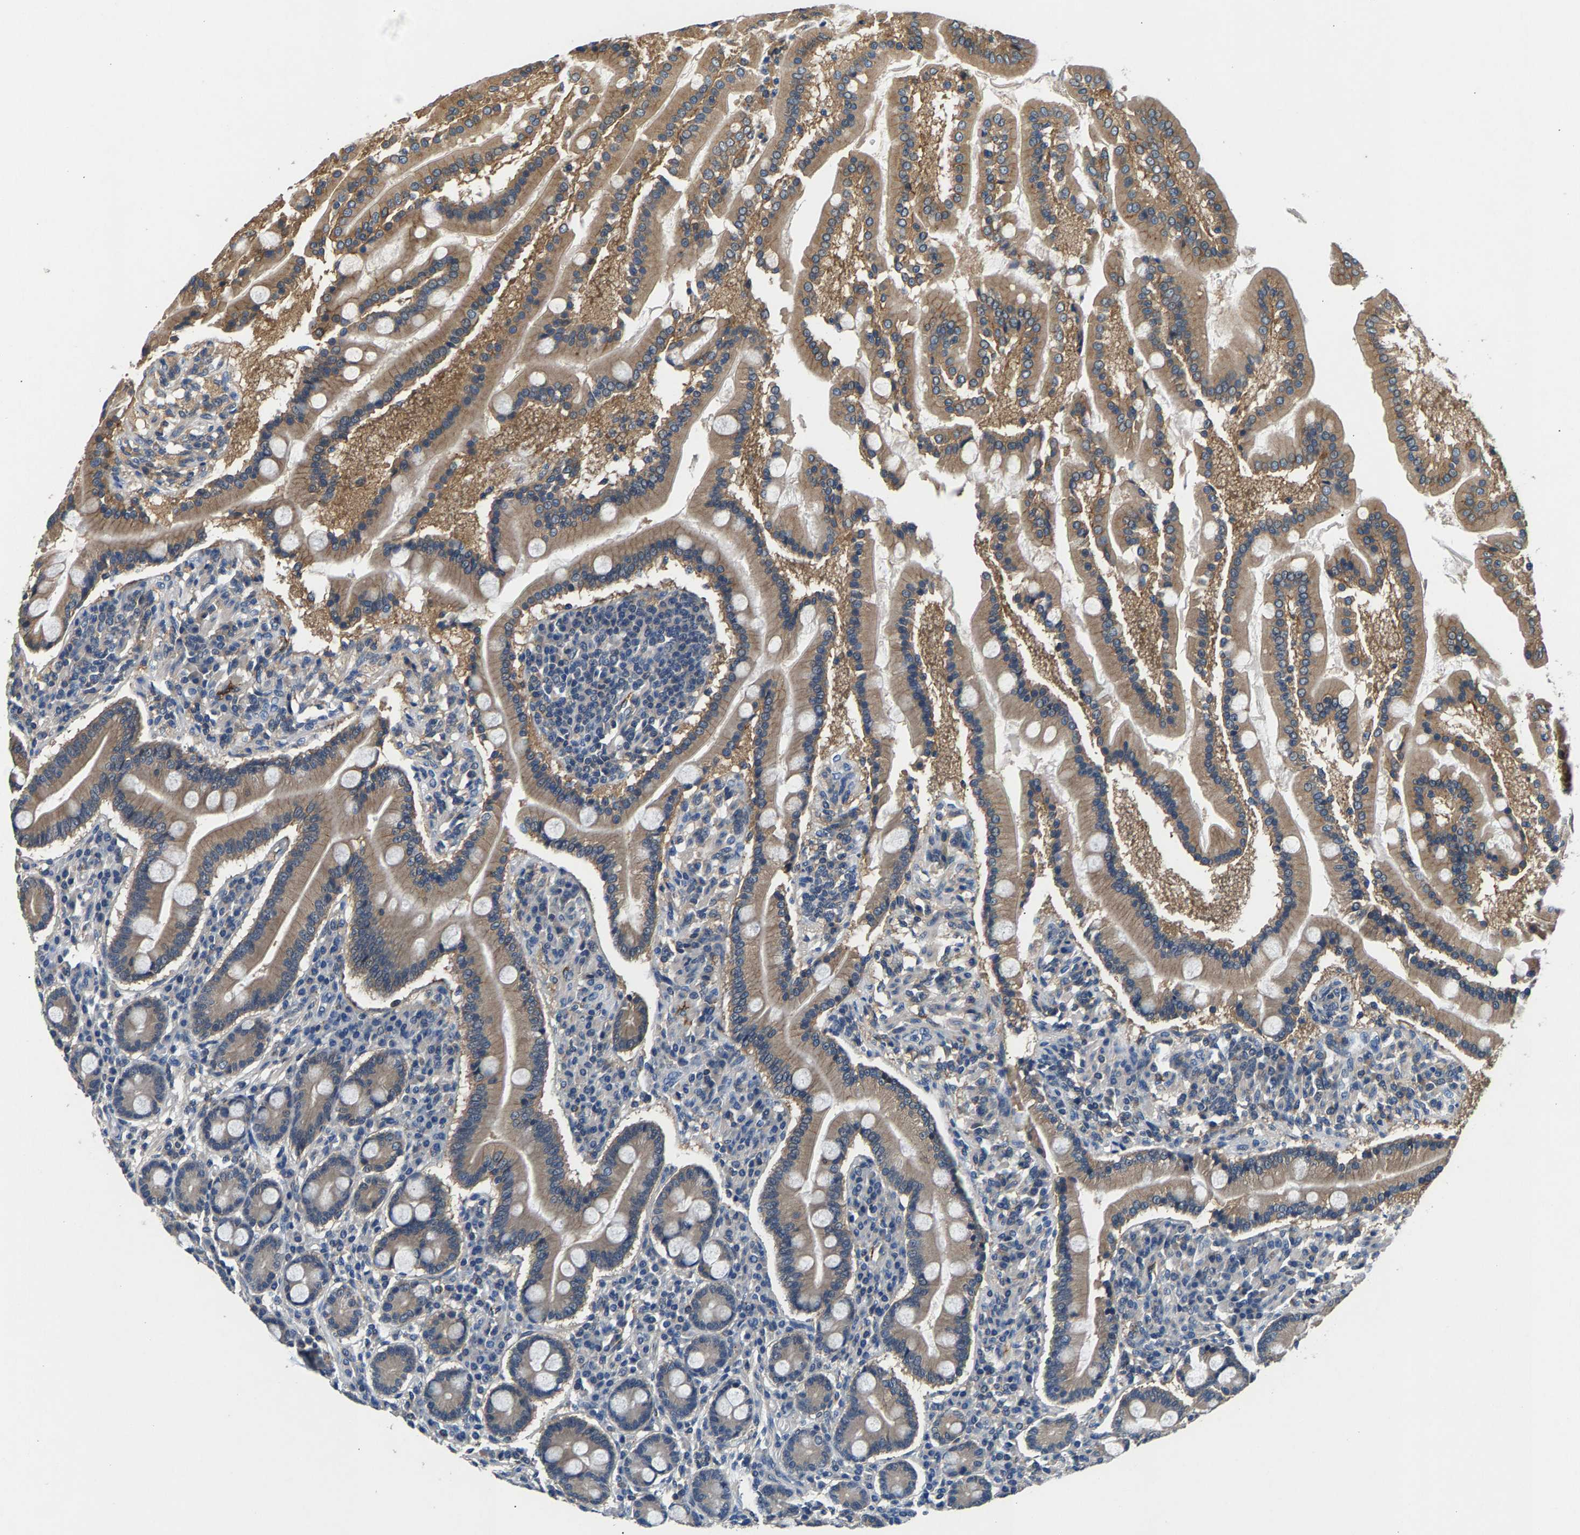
{"staining": {"intensity": "moderate", "quantity": ">75%", "location": "cytoplasmic/membranous"}, "tissue": "duodenum", "cell_type": "Glandular cells", "image_type": "normal", "snomed": [{"axis": "morphology", "description": "Normal tissue, NOS"}, {"axis": "topography", "description": "Duodenum"}], "caption": "An image of duodenum stained for a protein demonstrates moderate cytoplasmic/membranous brown staining in glandular cells. (Brightfield microscopy of DAB IHC at high magnification).", "gene": "NT5C", "patient": {"sex": "male", "age": 50}}